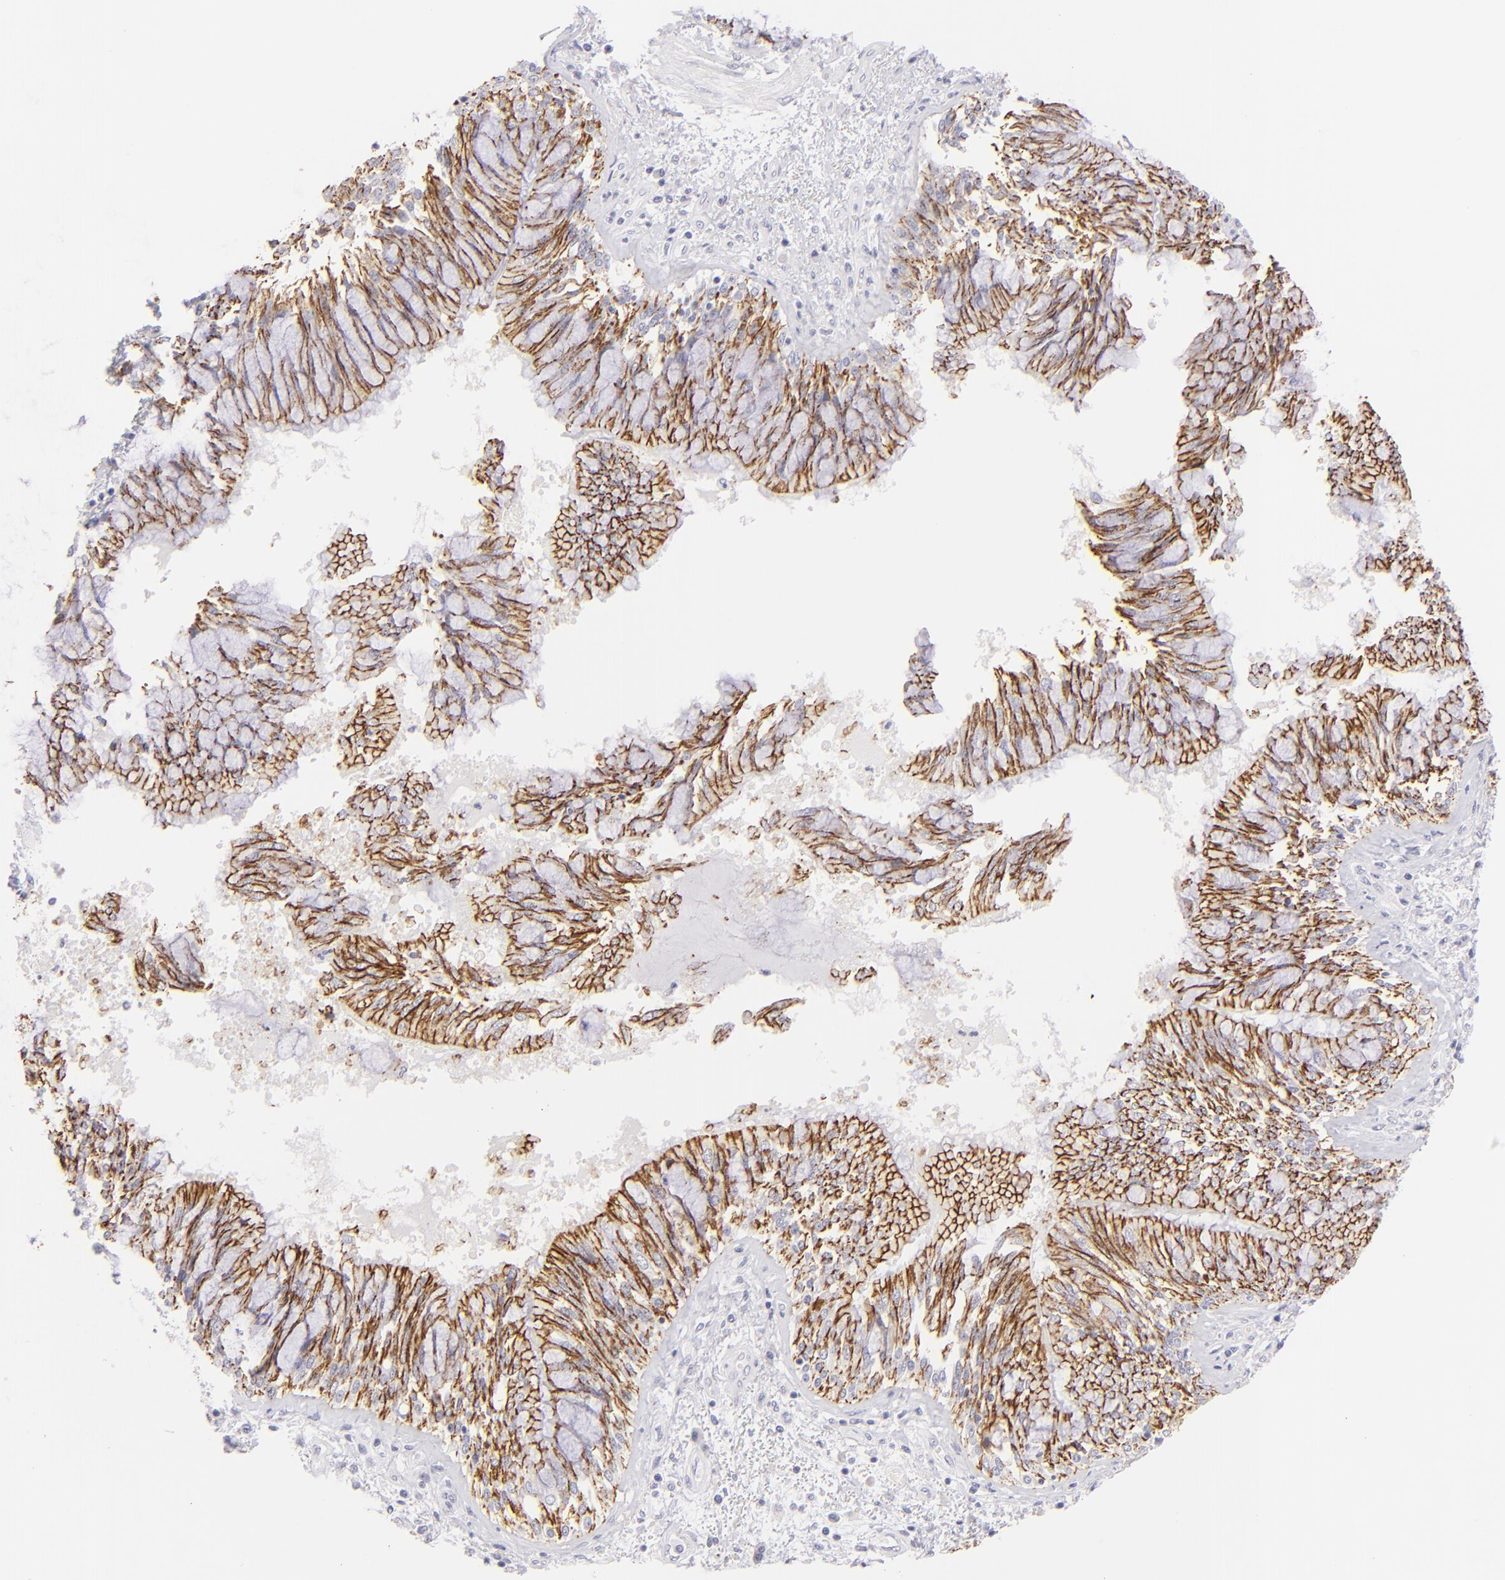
{"staining": {"intensity": "moderate", "quantity": ">75%", "location": "cytoplasmic/membranous"}, "tissue": "bronchus", "cell_type": "Respiratory epithelial cells", "image_type": "normal", "snomed": [{"axis": "morphology", "description": "Normal tissue, NOS"}, {"axis": "topography", "description": "Cartilage tissue"}, {"axis": "topography", "description": "Bronchus"}, {"axis": "topography", "description": "Lung"}, {"axis": "topography", "description": "Peripheral nerve tissue"}], "caption": "Moderate cytoplasmic/membranous staining is identified in approximately >75% of respiratory epithelial cells in normal bronchus.", "gene": "CLDN4", "patient": {"sex": "female", "age": 49}}